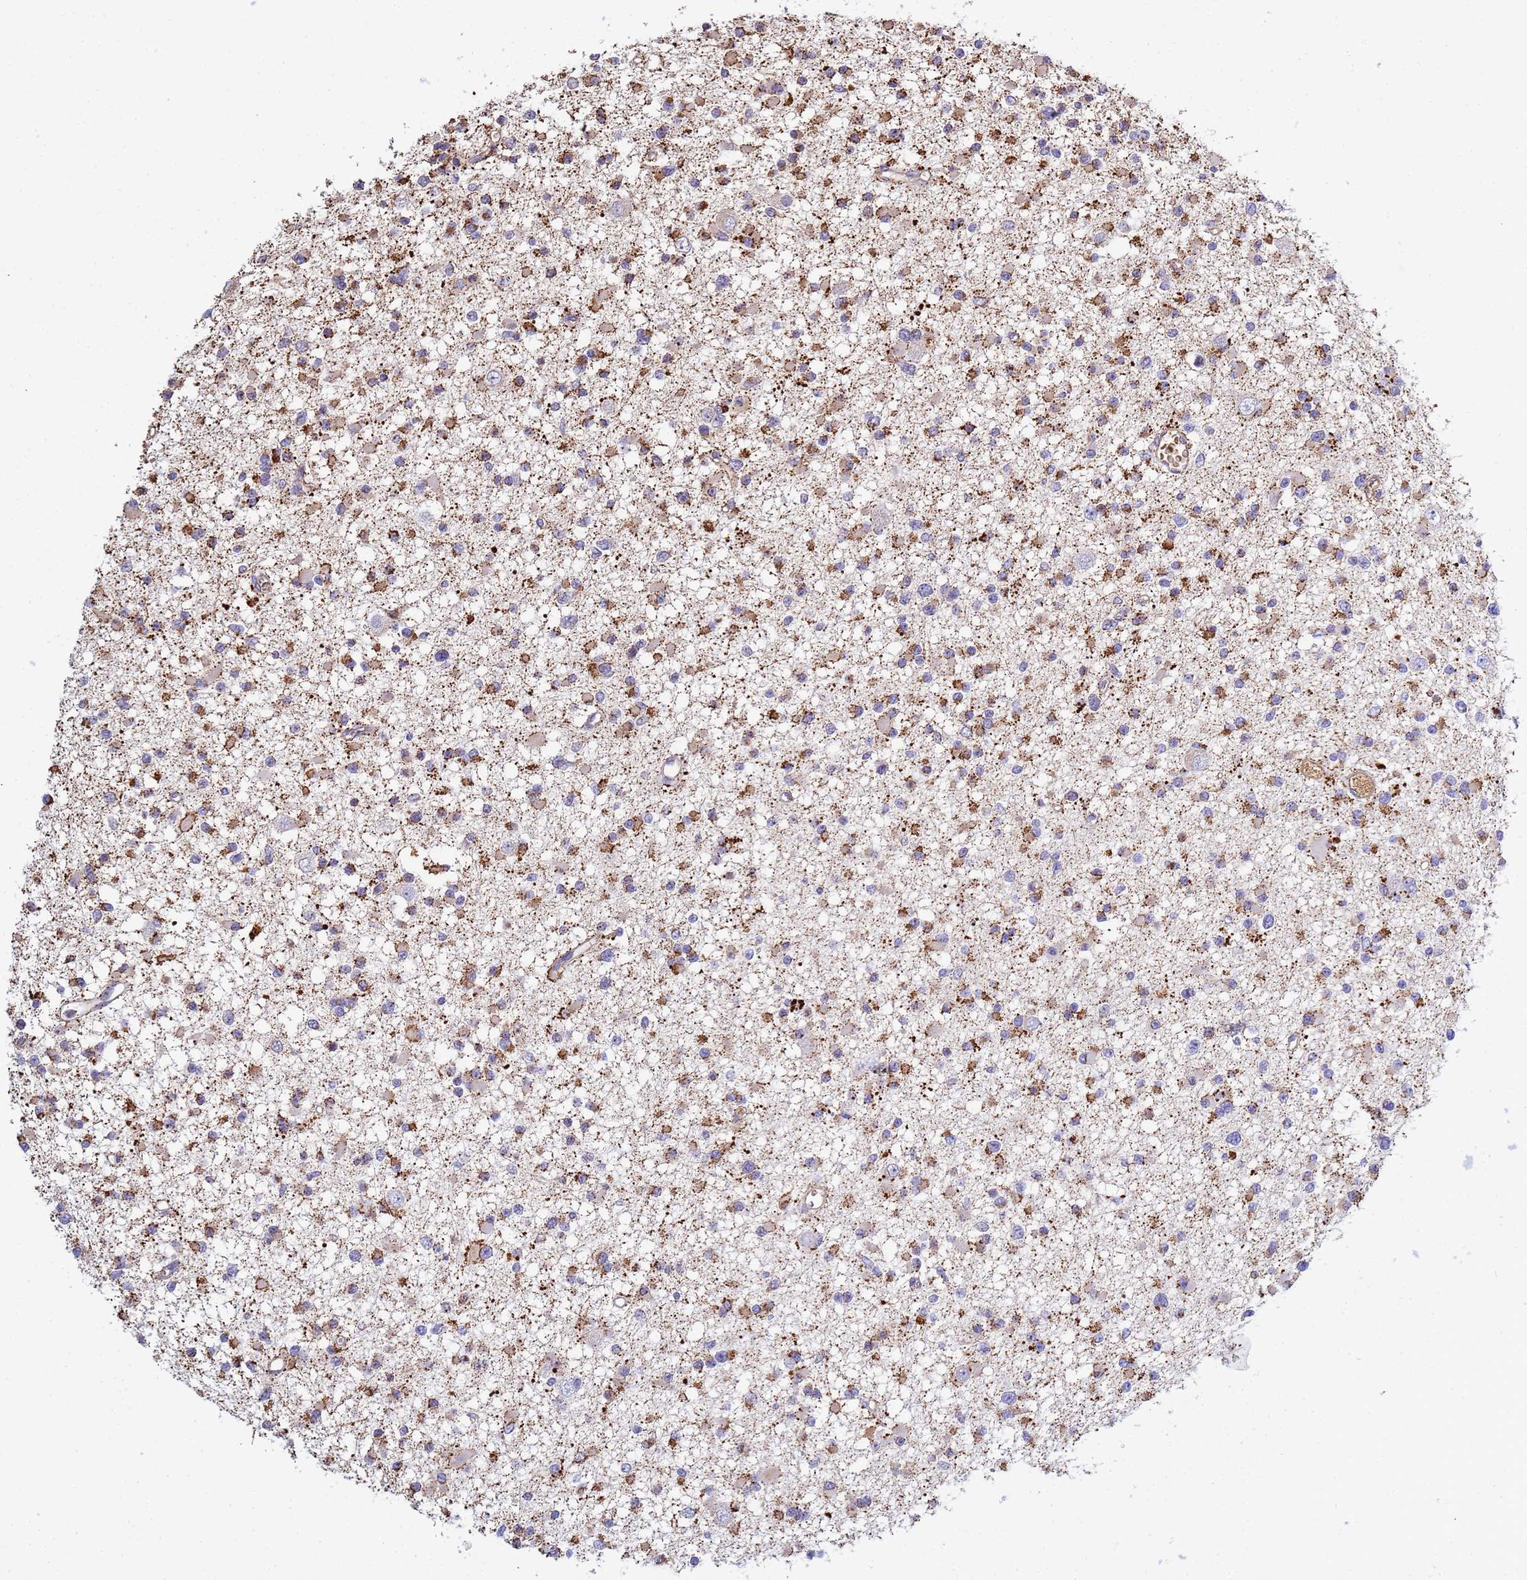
{"staining": {"intensity": "moderate", "quantity": ">75%", "location": "cytoplasmic/membranous"}, "tissue": "glioma", "cell_type": "Tumor cells", "image_type": "cancer", "snomed": [{"axis": "morphology", "description": "Glioma, malignant, Low grade"}, {"axis": "topography", "description": "Brain"}], "caption": "Brown immunohistochemical staining in human glioma displays moderate cytoplasmic/membranous expression in about >75% of tumor cells.", "gene": "GLUD1", "patient": {"sex": "female", "age": 22}}